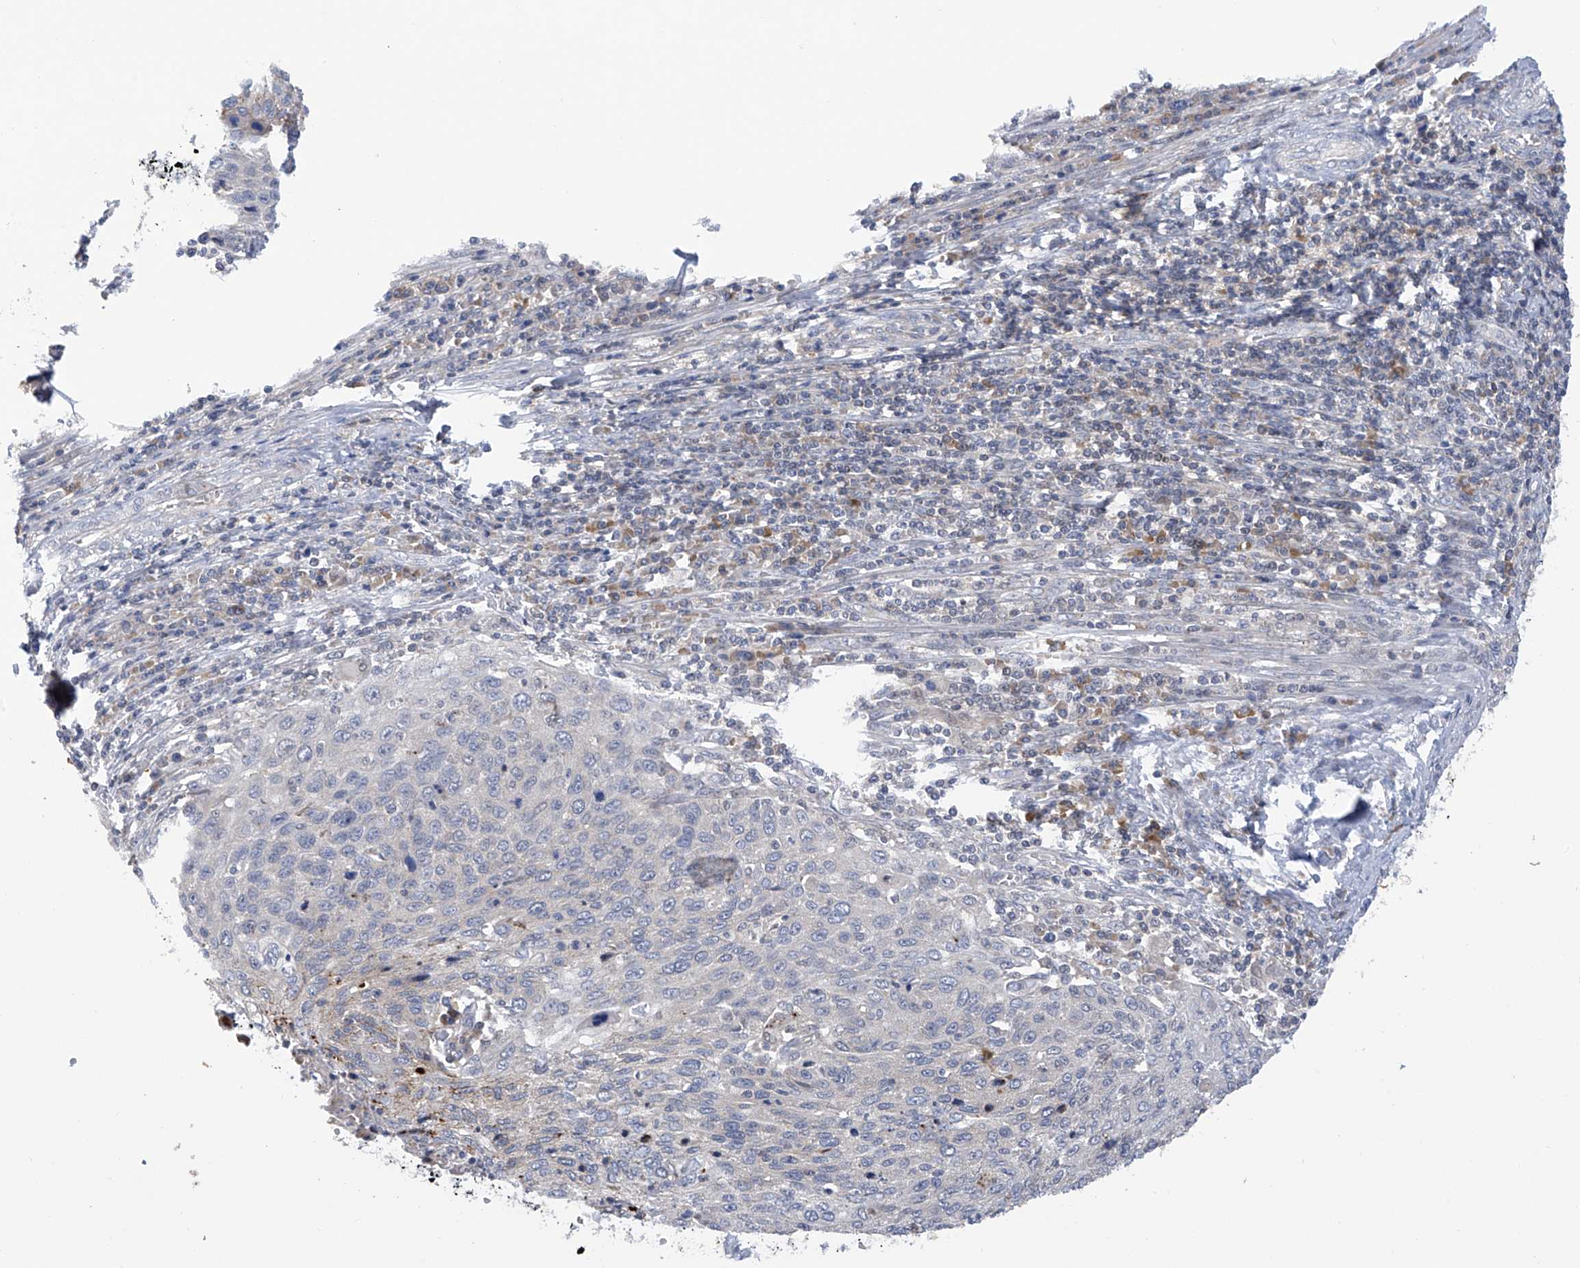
{"staining": {"intensity": "negative", "quantity": "none", "location": "none"}, "tissue": "cervical cancer", "cell_type": "Tumor cells", "image_type": "cancer", "snomed": [{"axis": "morphology", "description": "Squamous cell carcinoma, NOS"}, {"axis": "topography", "description": "Cervix"}], "caption": "IHC histopathology image of neoplastic tissue: human cervical cancer stained with DAB (3,3'-diaminobenzidine) exhibits no significant protein expression in tumor cells. Brightfield microscopy of IHC stained with DAB (brown) and hematoxylin (blue), captured at high magnification.", "gene": "SLCO4A1", "patient": {"sex": "female", "age": 32}}